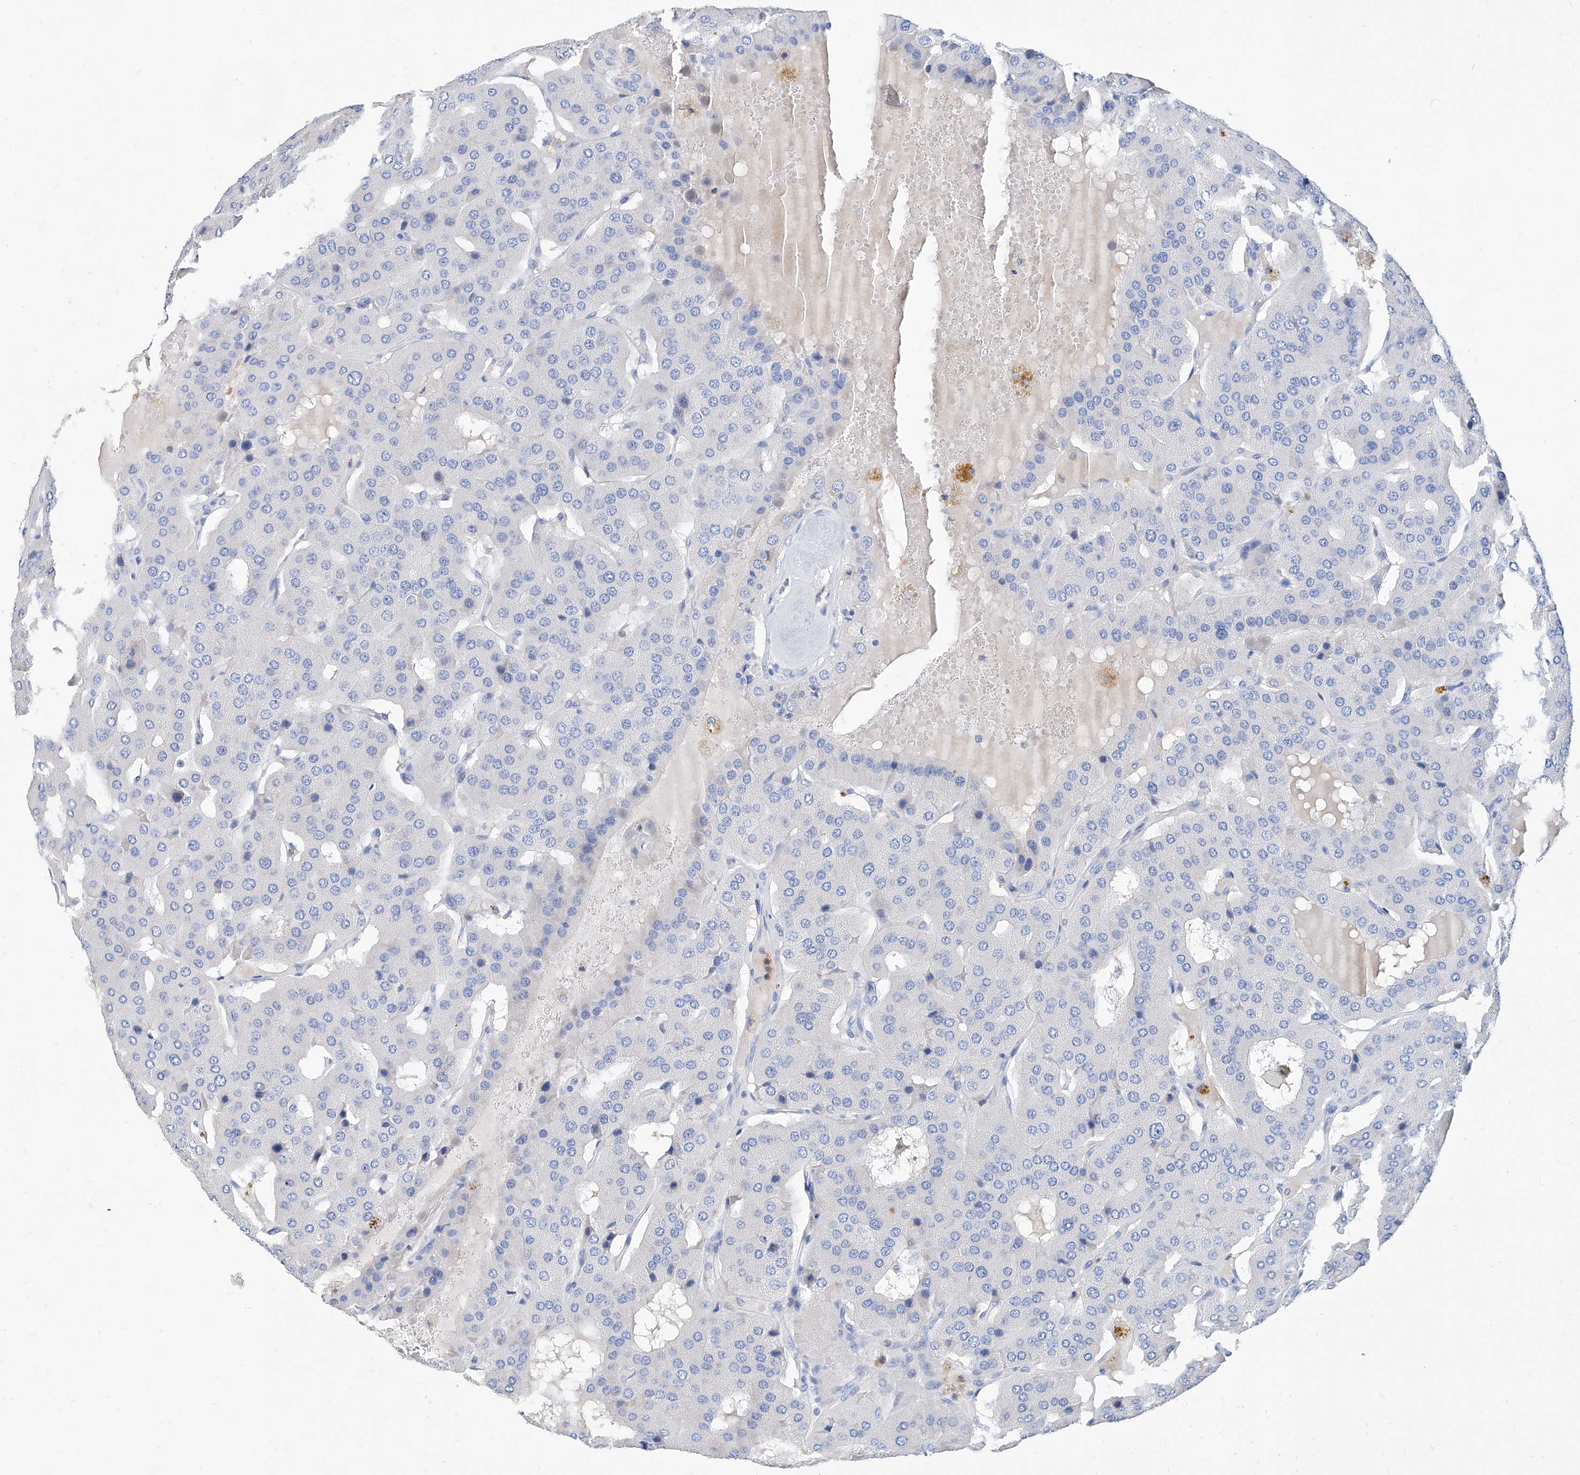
{"staining": {"intensity": "negative", "quantity": "none", "location": "none"}, "tissue": "parathyroid gland", "cell_type": "Glandular cells", "image_type": "normal", "snomed": [{"axis": "morphology", "description": "Normal tissue, NOS"}, {"axis": "morphology", "description": "Adenoma, NOS"}, {"axis": "topography", "description": "Parathyroid gland"}], "caption": "DAB (3,3'-diaminobenzidine) immunohistochemical staining of unremarkable parathyroid gland exhibits no significant positivity in glandular cells.", "gene": "SLC25A29", "patient": {"sex": "female", "age": 86}}